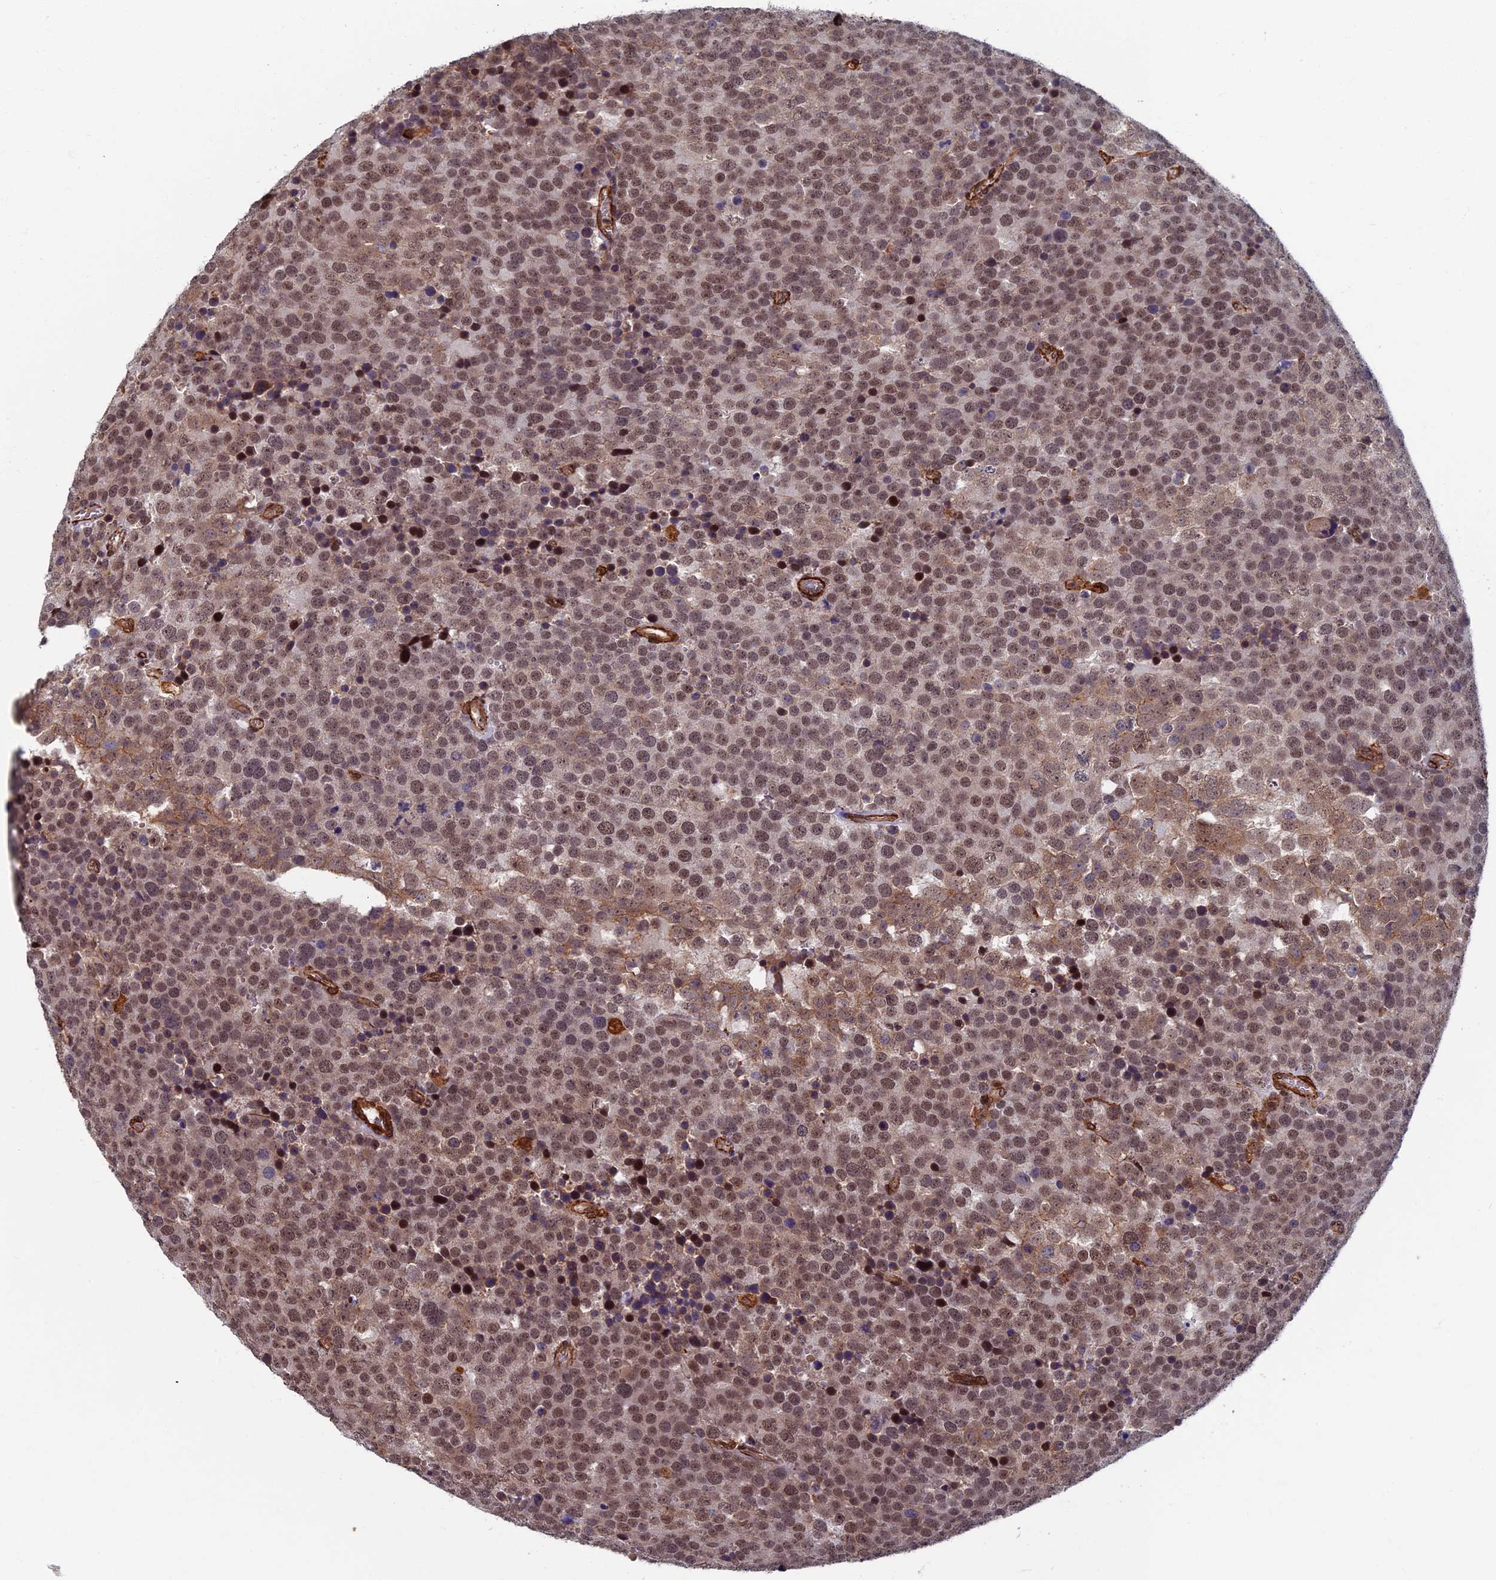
{"staining": {"intensity": "moderate", "quantity": ">75%", "location": "nuclear"}, "tissue": "testis cancer", "cell_type": "Tumor cells", "image_type": "cancer", "snomed": [{"axis": "morphology", "description": "Seminoma, NOS"}, {"axis": "topography", "description": "Testis"}], "caption": "The immunohistochemical stain shows moderate nuclear positivity in tumor cells of testis seminoma tissue.", "gene": "CTDP1", "patient": {"sex": "male", "age": 71}}